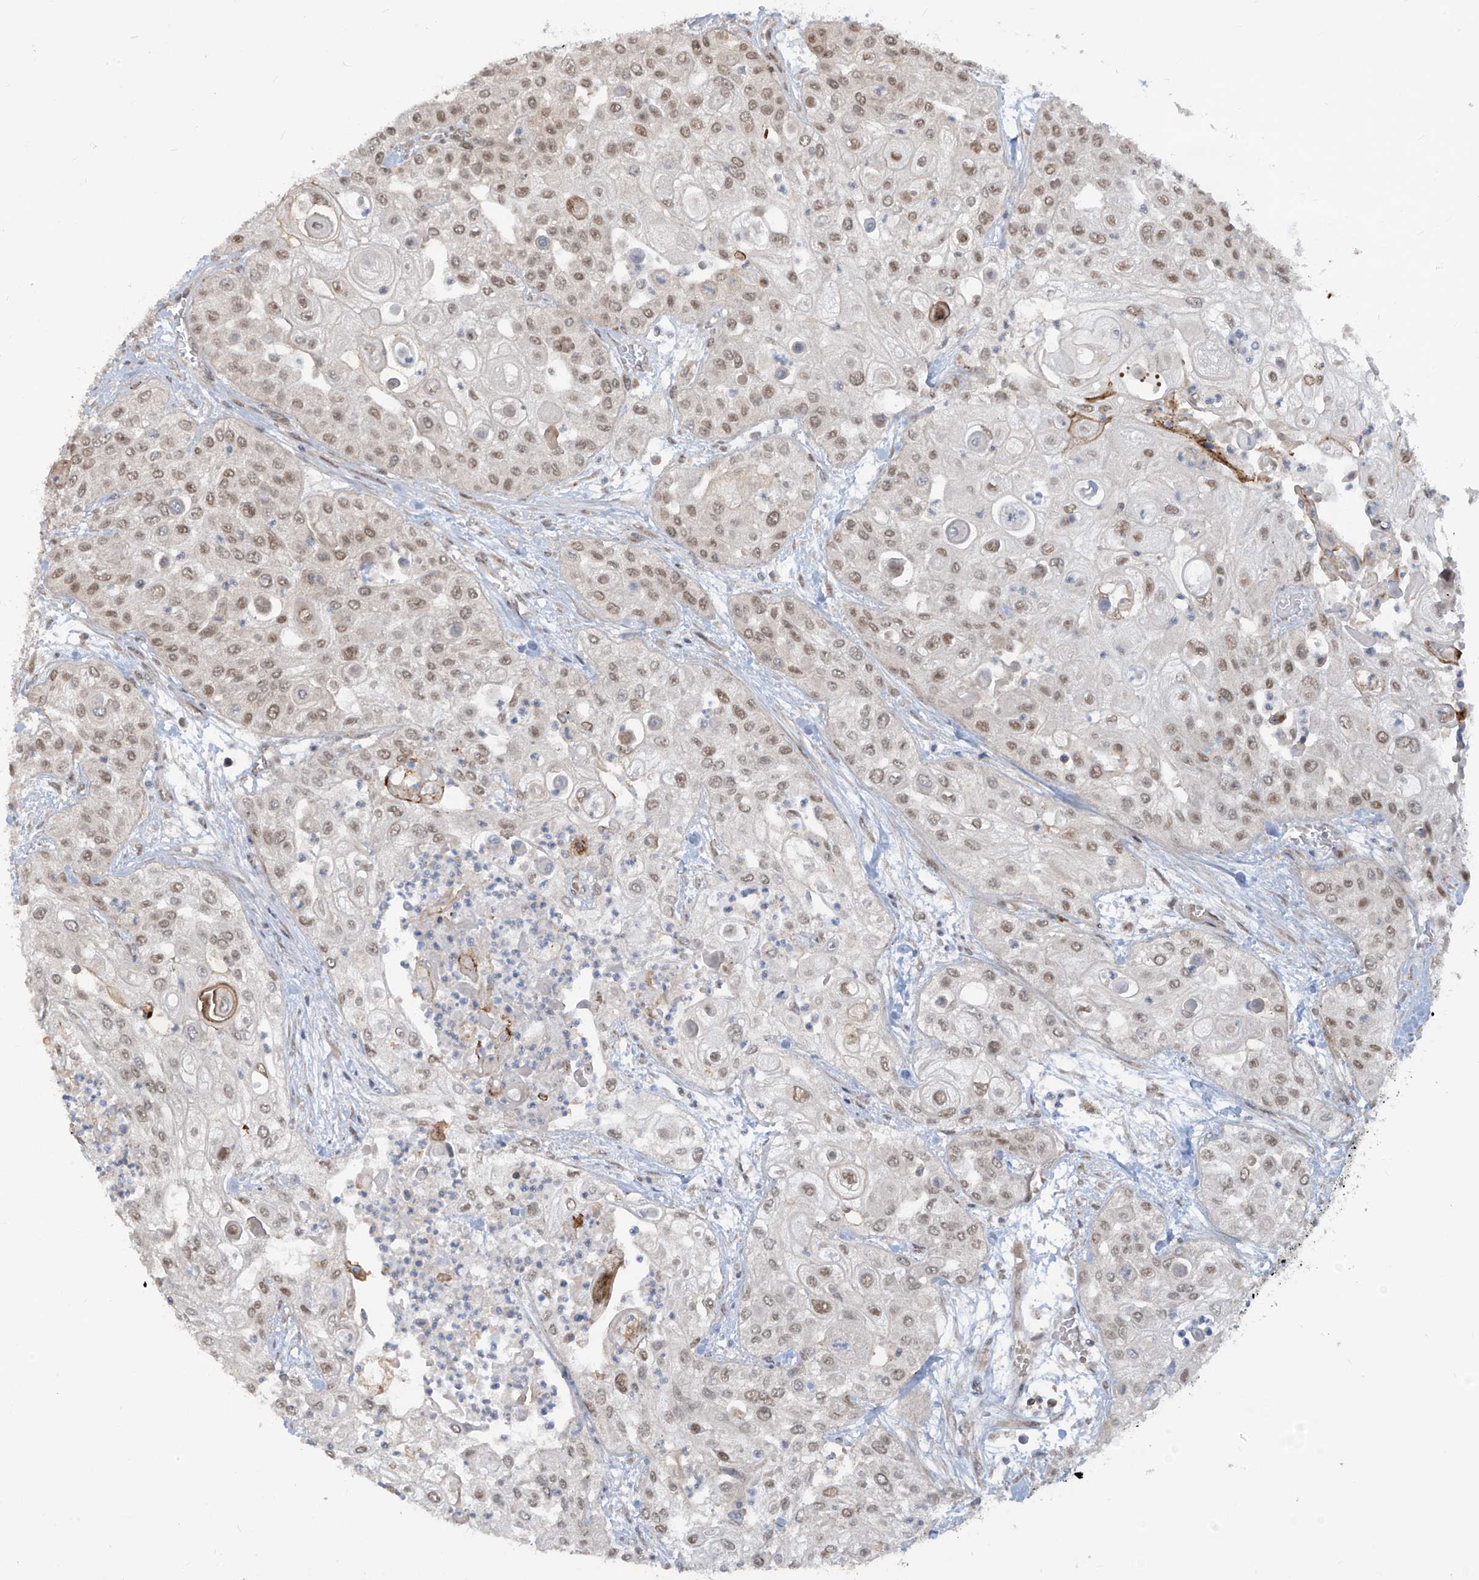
{"staining": {"intensity": "moderate", "quantity": ">75%", "location": "nuclear"}, "tissue": "urothelial cancer", "cell_type": "Tumor cells", "image_type": "cancer", "snomed": [{"axis": "morphology", "description": "Urothelial carcinoma, High grade"}, {"axis": "topography", "description": "Urinary bladder"}], "caption": "Immunohistochemistry (IHC) photomicrograph of human high-grade urothelial carcinoma stained for a protein (brown), which demonstrates medium levels of moderate nuclear expression in approximately >75% of tumor cells.", "gene": "LAGE3", "patient": {"sex": "female", "age": 79}}